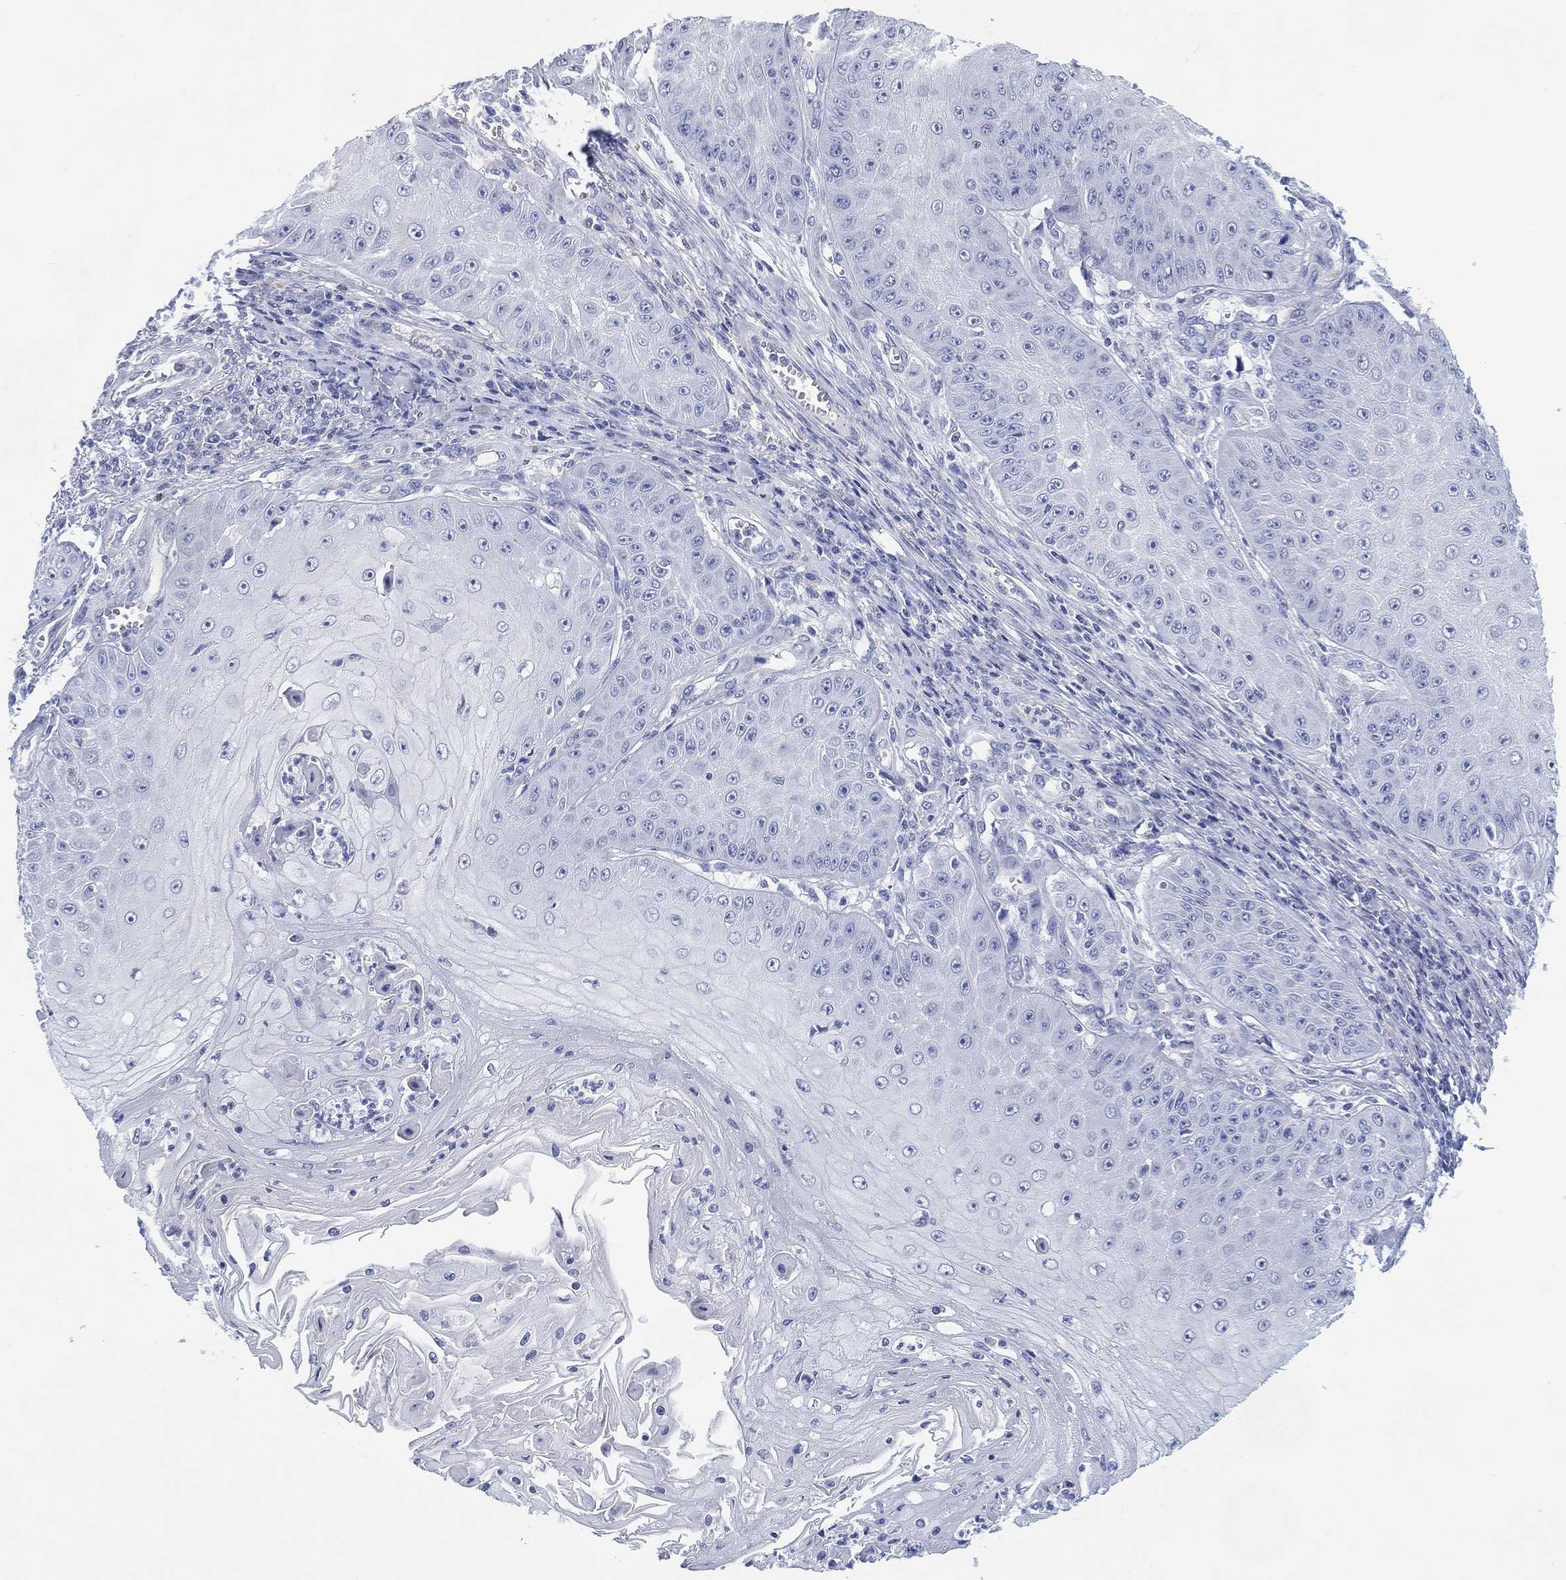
{"staining": {"intensity": "negative", "quantity": "none", "location": "none"}, "tissue": "skin cancer", "cell_type": "Tumor cells", "image_type": "cancer", "snomed": [{"axis": "morphology", "description": "Squamous cell carcinoma, NOS"}, {"axis": "topography", "description": "Skin"}], "caption": "Skin squamous cell carcinoma was stained to show a protein in brown. There is no significant positivity in tumor cells.", "gene": "DDI1", "patient": {"sex": "male", "age": 70}}